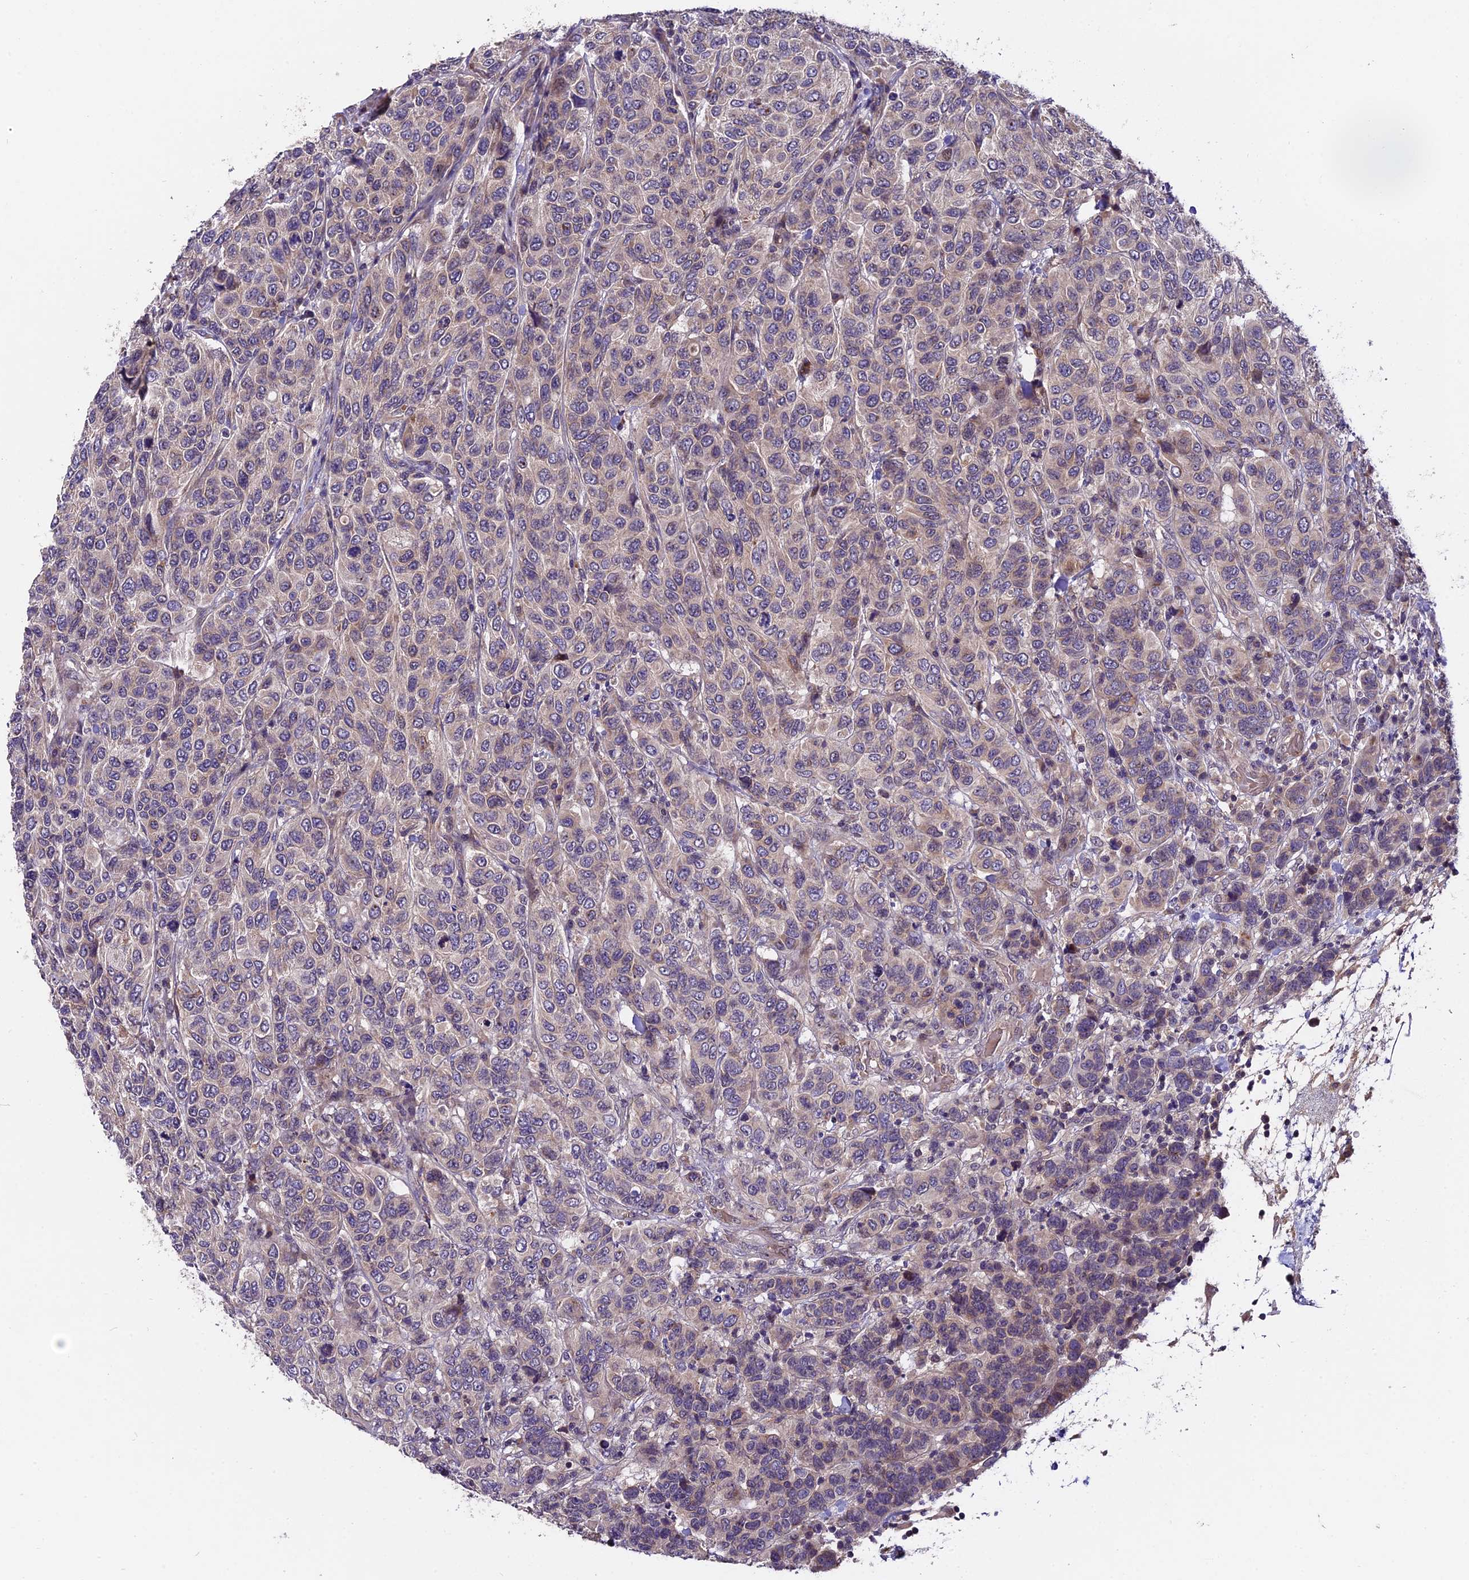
{"staining": {"intensity": "negative", "quantity": "none", "location": "none"}, "tissue": "breast cancer", "cell_type": "Tumor cells", "image_type": "cancer", "snomed": [{"axis": "morphology", "description": "Duct carcinoma"}, {"axis": "topography", "description": "Breast"}], "caption": "Tumor cells are negative for protein expression in human breast cancer (invasive ductal carcinoma).", "gene": "TRMT1", "patient": {"sex": "female", "age": 55}}